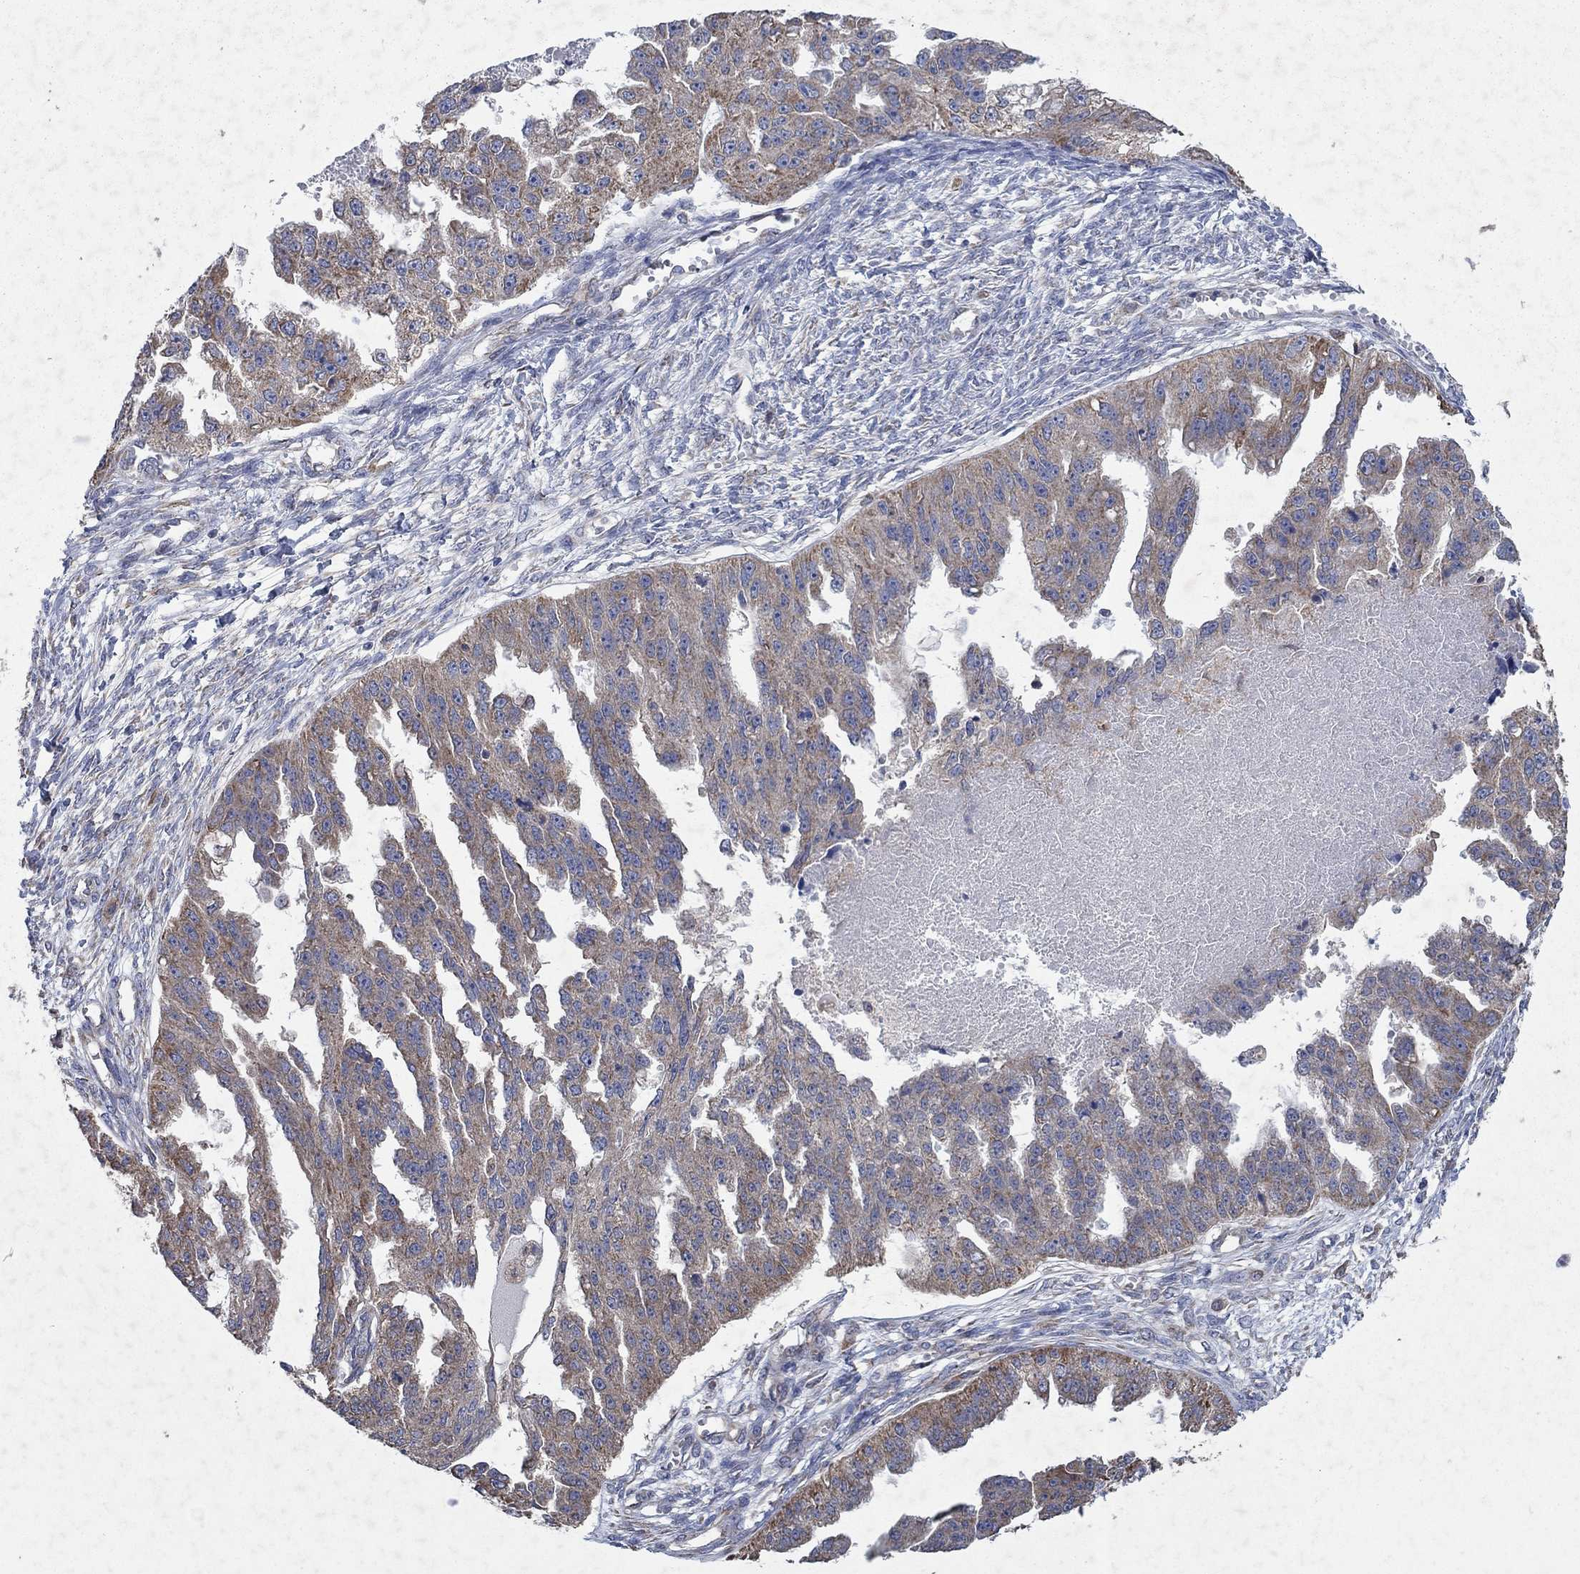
{"staining": {"intensity": "moderate", "quantity": "<25%", "location": "cytoplasmic/membranous"}, "tissue": "ovarian cancer", "cell_type": "Tumor cells", "image_type": "cancer", "snomed": [{"axis": "morphology", "description": "Cystadenocarcinoma, serous, NOS"}, {"axis": "topography", "description": "Ovary"}], "caption": "Serous cystadenocarcinoma (ovarian) stained for a protein demonstrates moderate cytoplasmic/membranous positivity in tumor cells.", "gene": "NCEH1", "patient": {"sex": "female", "age": 58}}